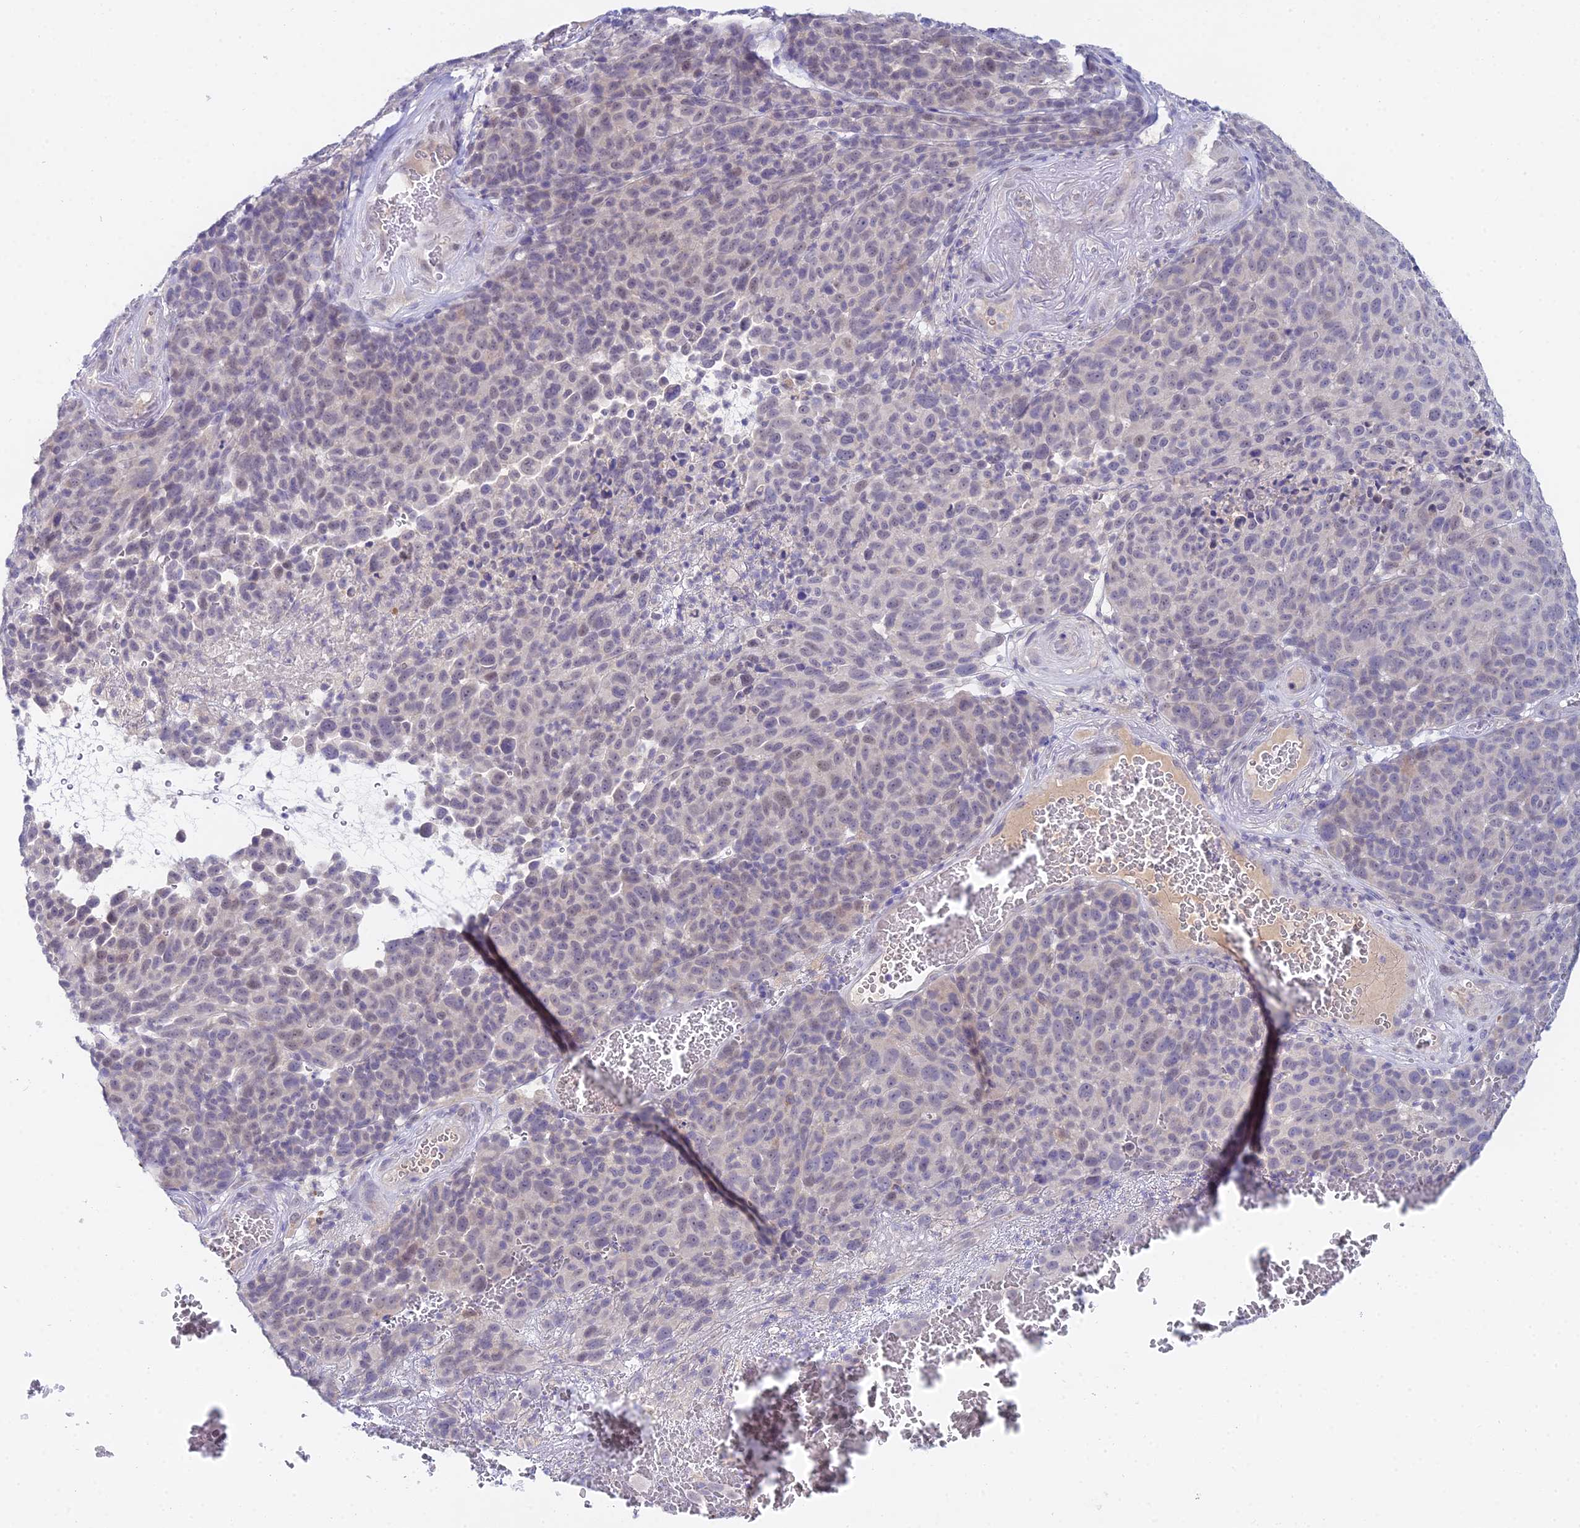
{"staining": {"intensity": "negative", "quantity": "none", "location": "none"}, "tissue": "melanoma", "cell_type": "Tumor cells", "image_type": "cancer", "snomed": [{"axis": "morphology", "description": "Malignant melanoma, NOS"}, {"axis": "topography", "description": "Skin"}], "caption": "IHC of human melanoma displays no positivity in tumor cells.", "gene": "WDR43", "patient": {"sex": "male", "age": 49}}